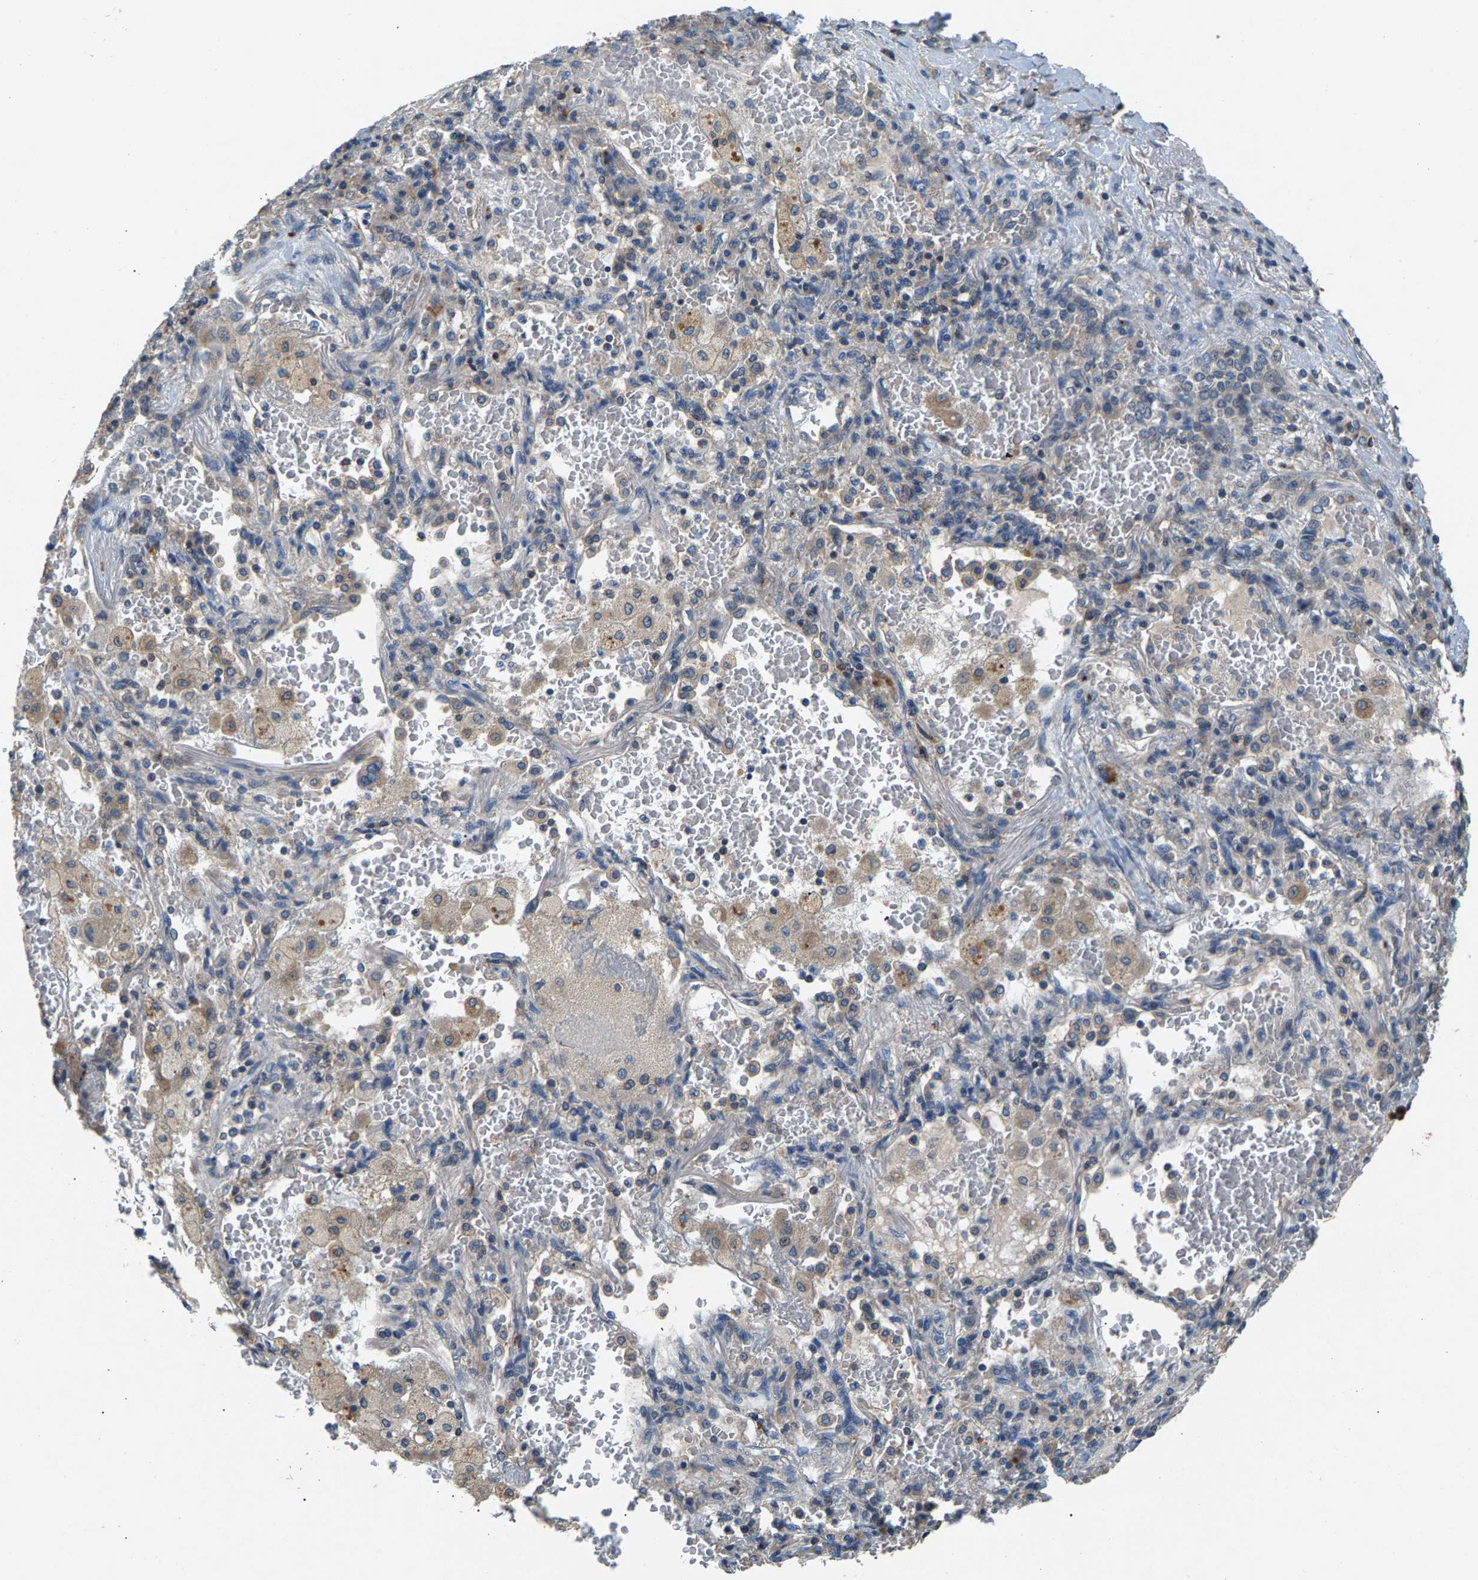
{"staining": {"intensity": "negative", "quantity": "none", "location": "none"}, "tissue": "lung cancer", "cell_type": "Tumor cells", "image_type": "cancer", "snomed": [{"axis": "morphology", "description": "Squamous cell carcinoma, NOS"}, {"axis": "topography", "description": "Lung"}], "caption": "Immunohistochemistry of human lung squamous cell carcinoma reveals no staining in tumor cells.", "gene": "NT5C", "patient": {"sex": "male", "age": 61}}